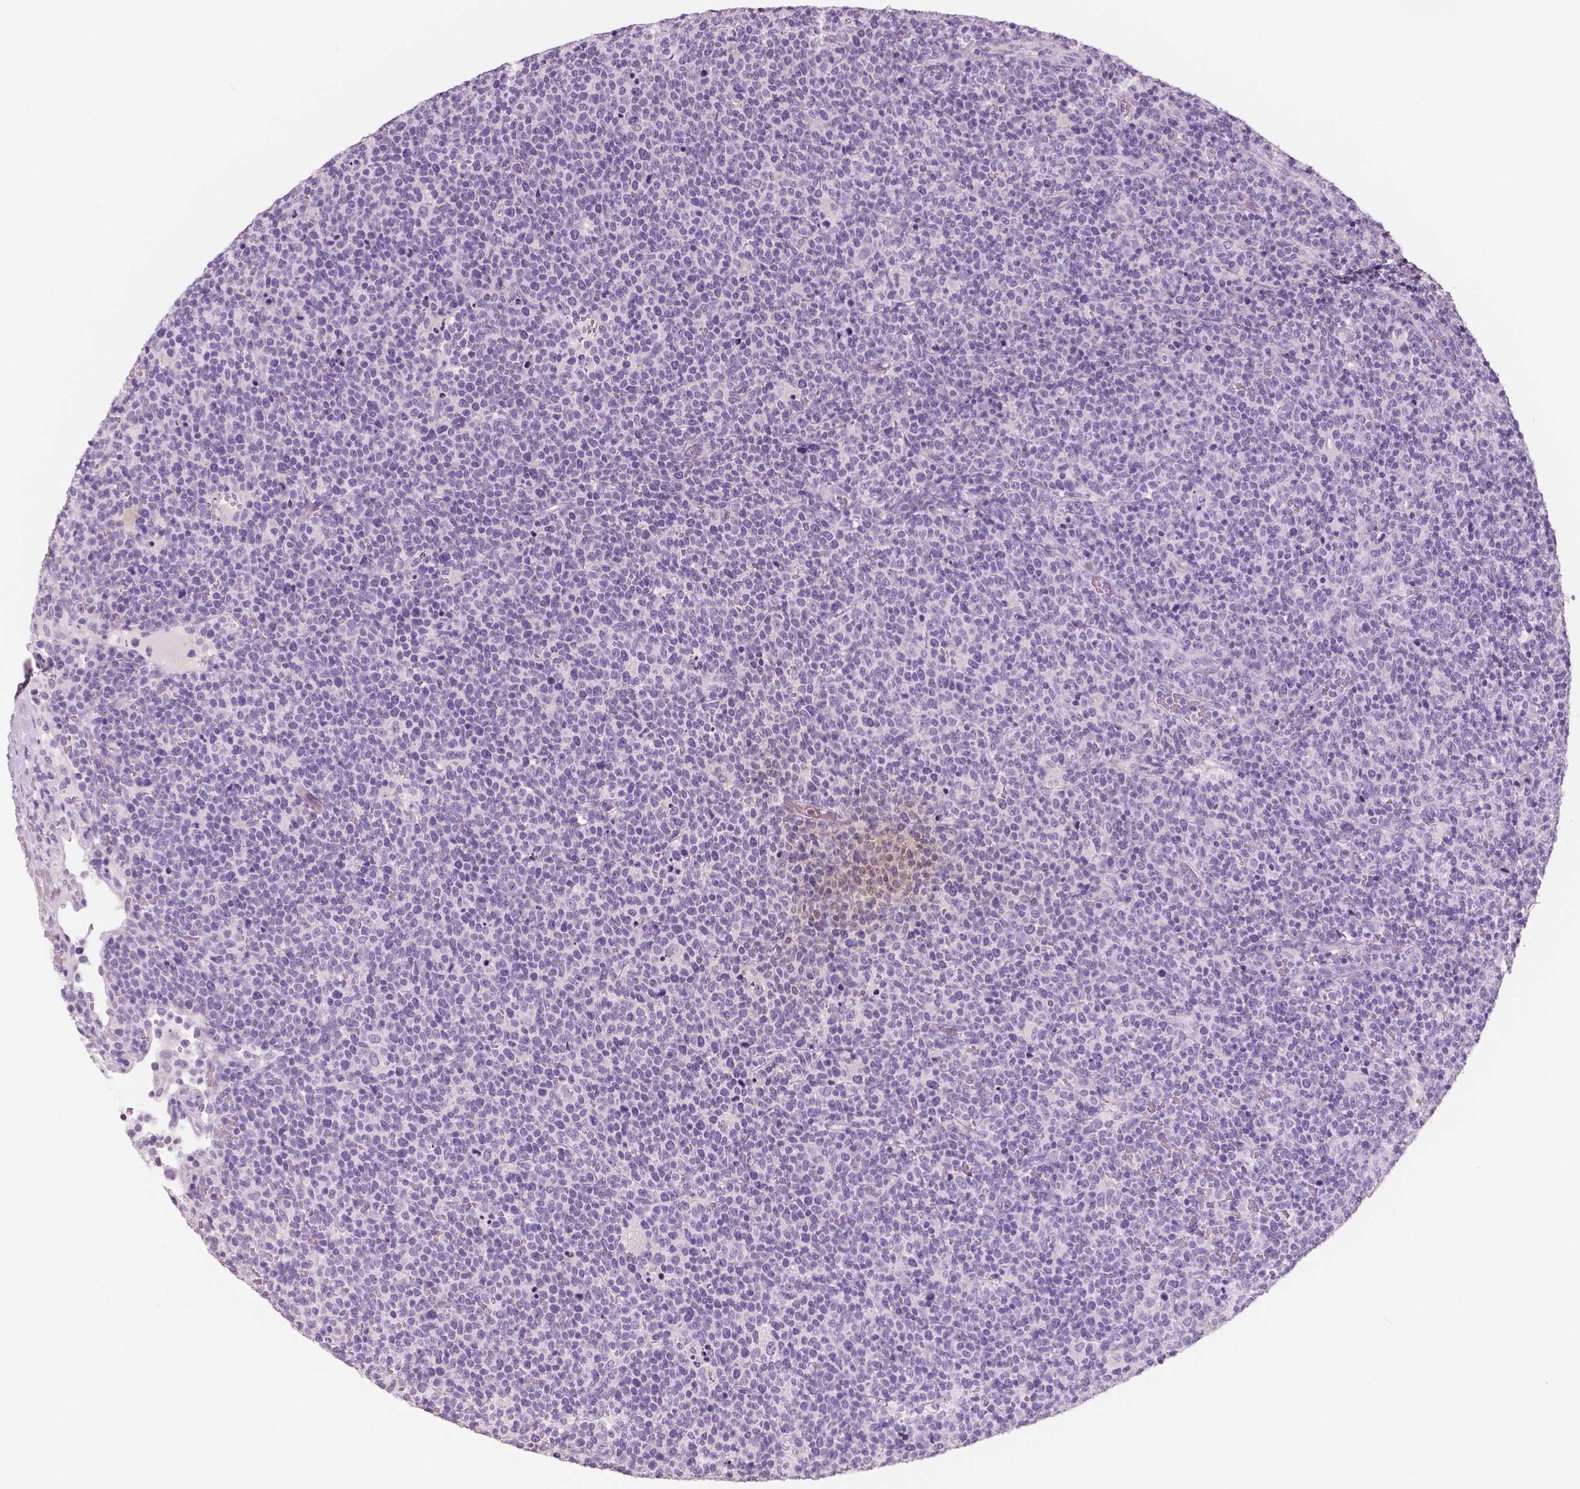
{"staining": {"intensity": "negative", "quantity": "none", "location": "none"}, "tissue": "lymphoma", "cell_type": "Tumor cells", "image_type": "cancer", "snomed": [{"axis": "morphology", "description": "Malignant lymphoma, non-Hodgkin's type, High grade"}, {"axis": "topography", "description": "Lymph node"}], "caption": "Tumor cells are negative for brown protein staining in malignant lymphoma, non-Hodgkin's type (high-grade).", "gene": "NECAB1", "patient": {"sex": "male", "age": 61}}